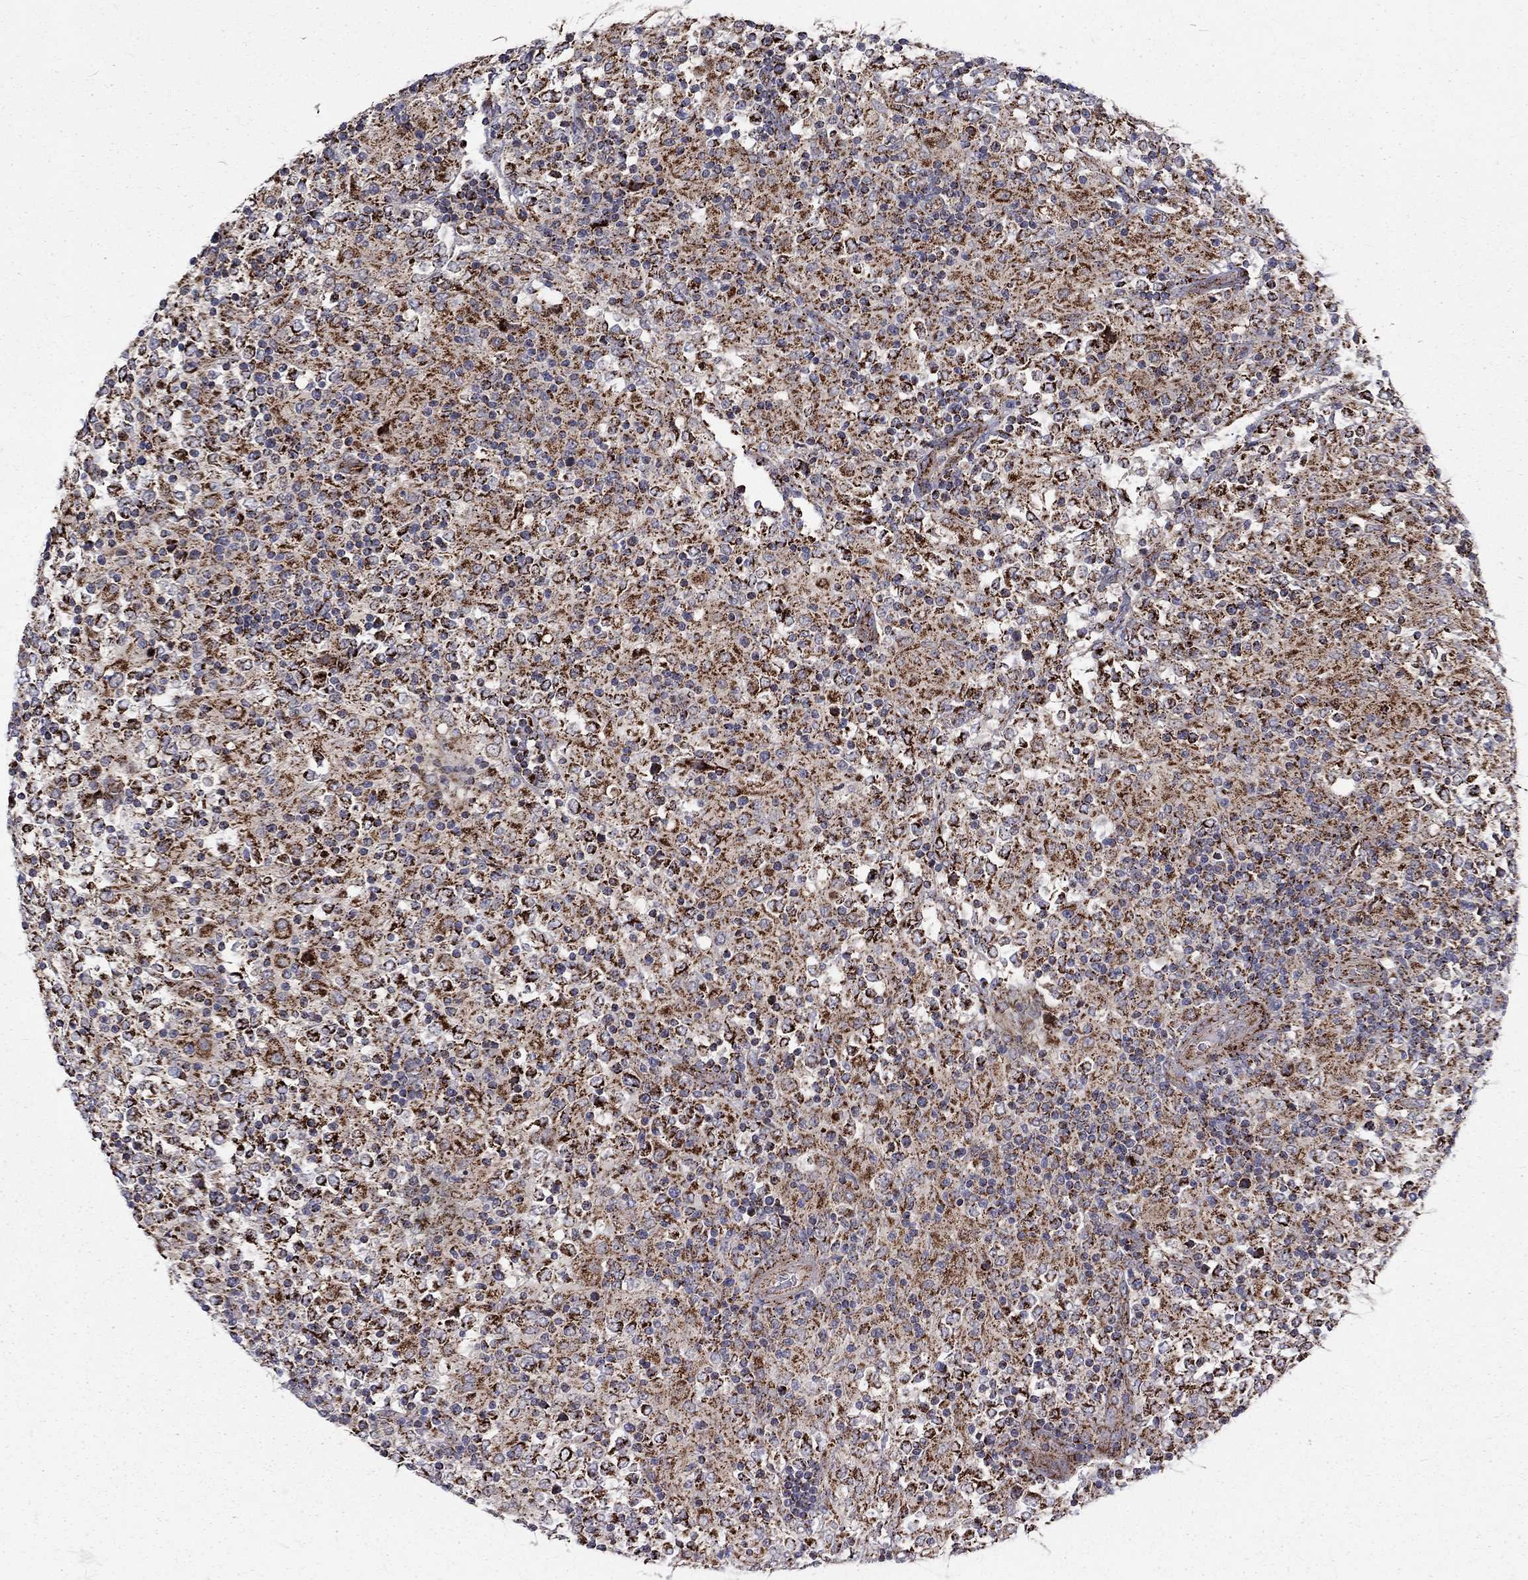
{"staining": {"intensity": "strong", "quantity": ">75%", "location": "cytoplasmic/membranous"}, "tissue": "lymphoma", "cell_type": "Tumor cells", "image_type": "cancer", "snomed": [{"axis": "morphology", "description": "Malignant lymphoma, non-Hodgkin's type, High grade"}, {"axis": "topography", "description": "Lymph node"}], "caption": "Tumor cells exhibit high levels of strong cytoplasmic/membranous expression in about >75% of cells in lymphoma.", "gene": "ALDH1B1", "patient": {"sex": "female", "age": 84}}